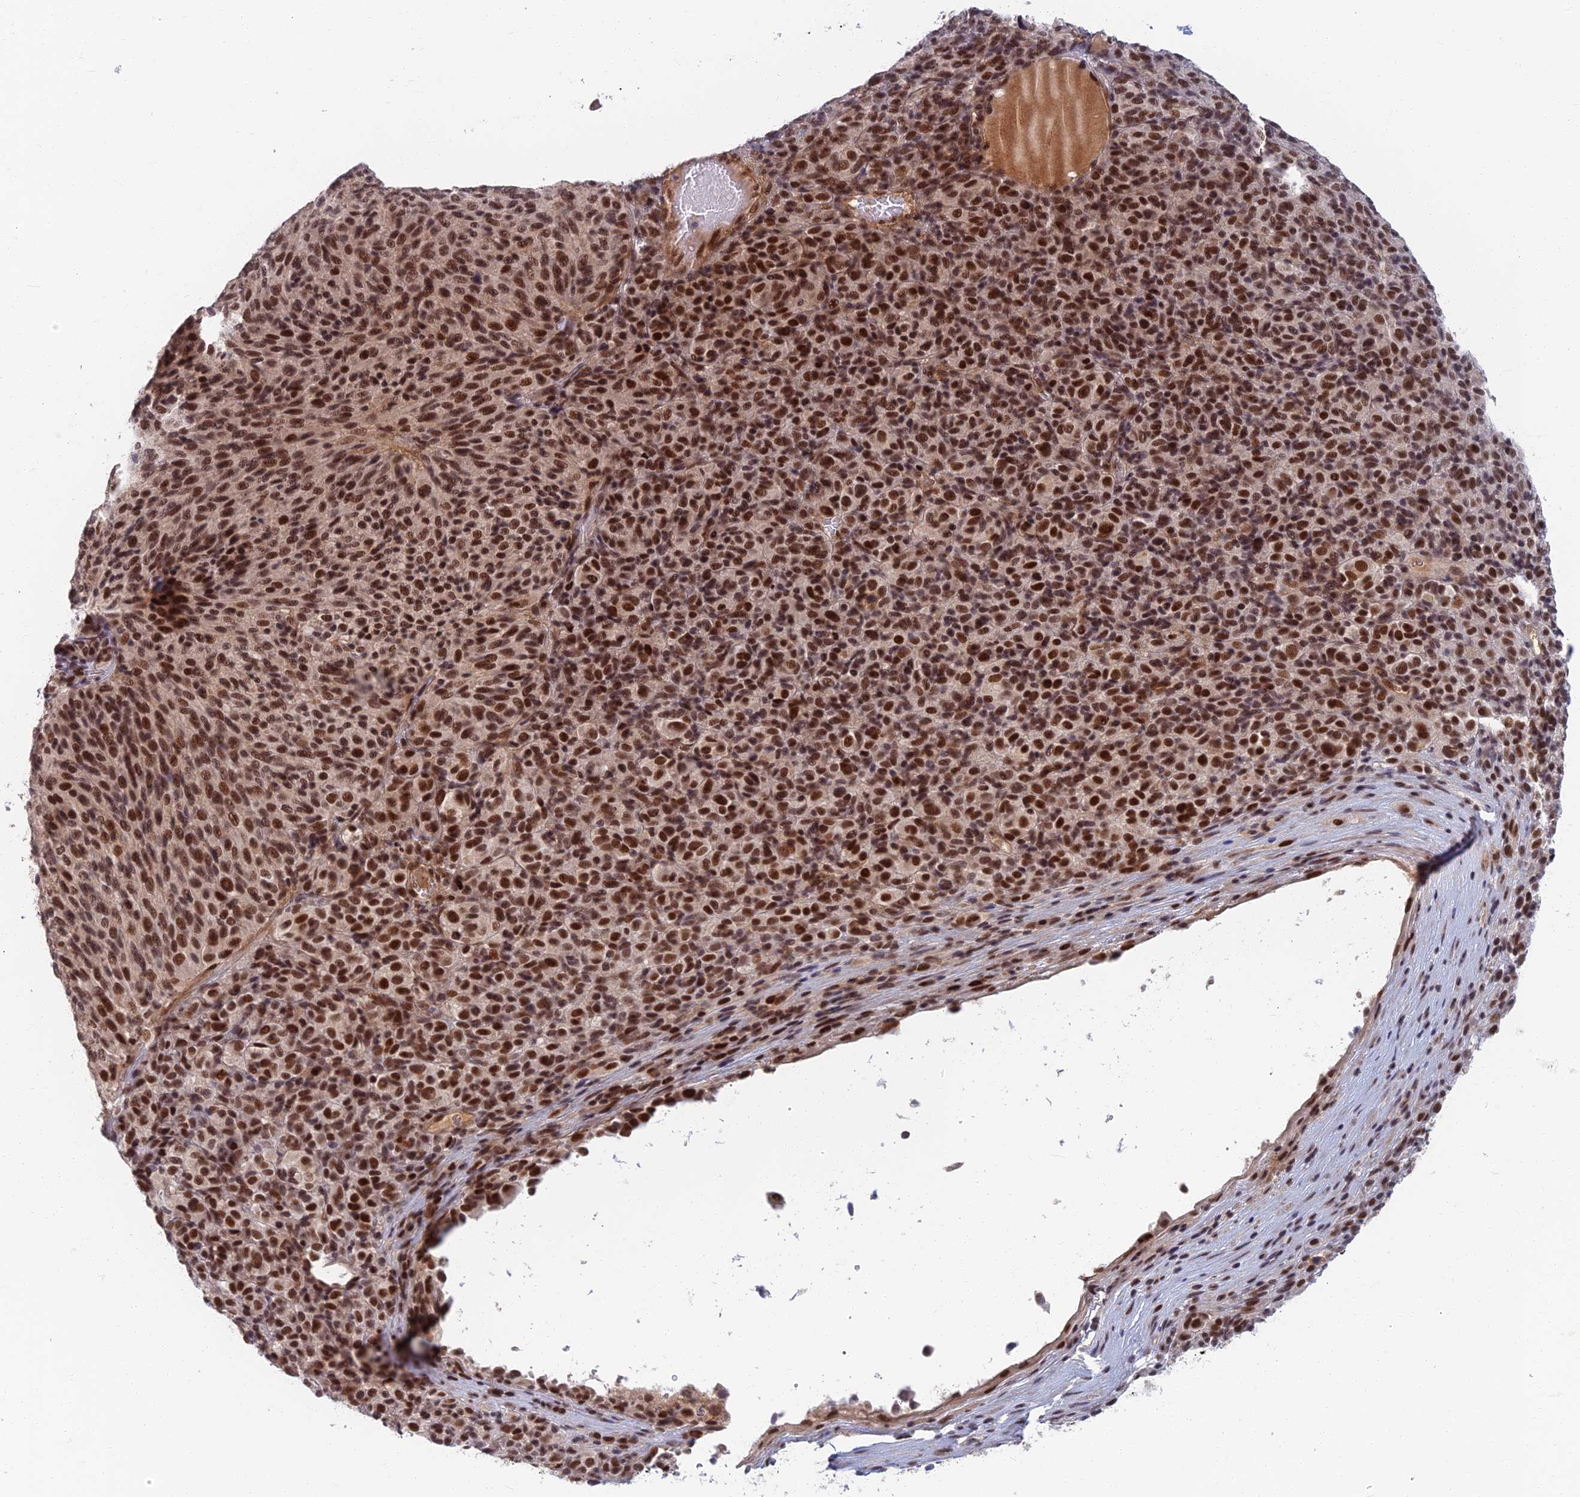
{"staining": {"intensity": "strong", "quantity": ">75%", "location": "nuclear"}, "tissue": "melanoma", "cell_type": "Tumor cells", "image_type": "cancer", "snomed": [{"axis": "morphology", "description": "Malignant melanoma, Metastatic site"}, {"axis": "topography", "description": "Brain"}], "caption": "Strong nuclear expression for a protein is seen in about >75% of tumor cells of malignant melanoma (metastatic site) using immunohistochemistry.", "gene": "TCEA2", "patient": {"sex": "female", "age": 56}}